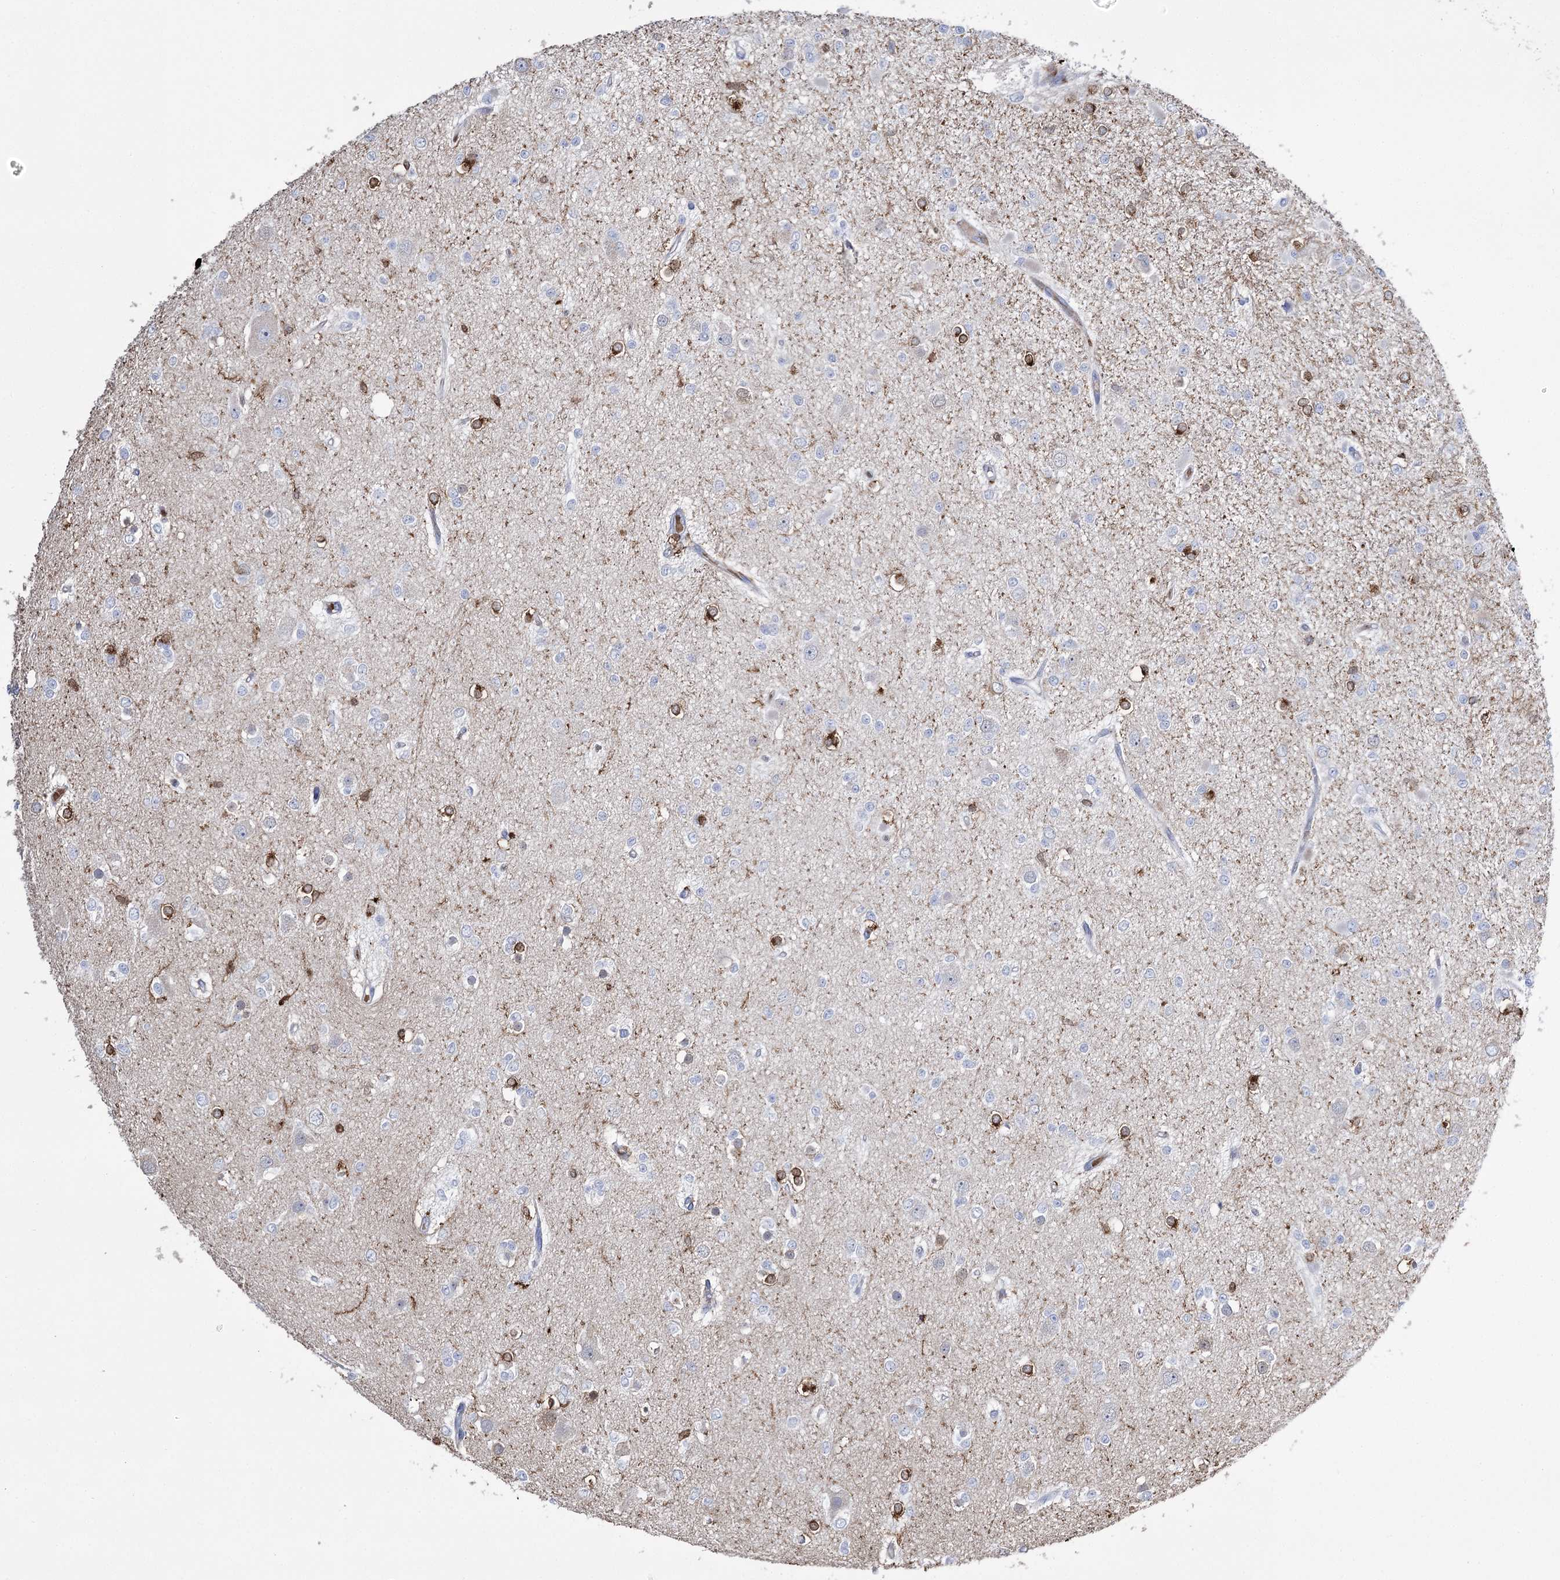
{"staining": {"intensity": "negative", "quantity": "none", "location": "none"}, "tissue": "glioma", "cell_type": "Tumor cells", "image_type": "cancer", "snomed": [{"axis": "morphology", "description": "Glioma, malignant, Low grade"}, {"axis": "topography", "description": "Brain"}], "caption": "Immunohistochemical staining of human glioma demonstrates no significant expression in tumor cells.", "gene": "ZNF622", "patient": {"sex": "female", "age": 22}}